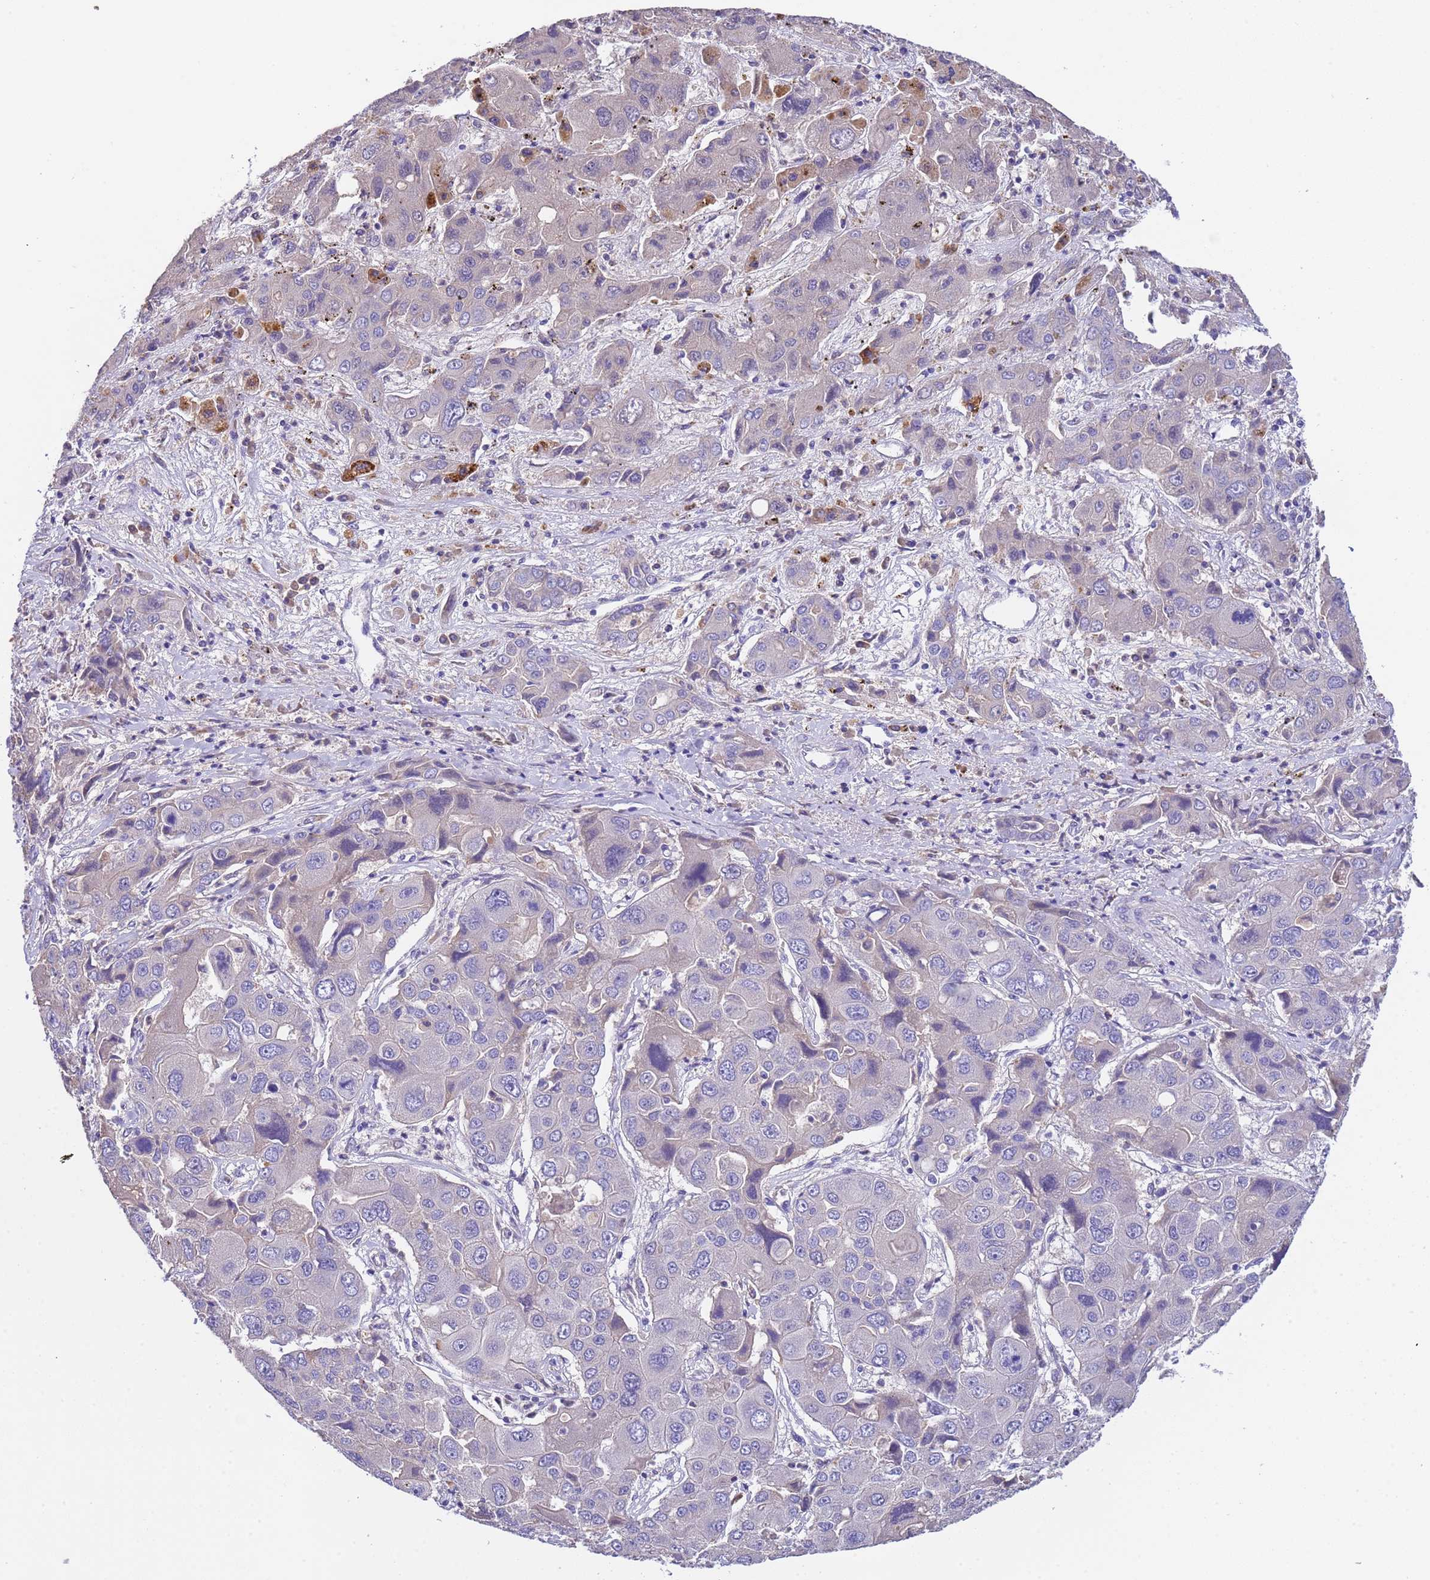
{"staining": {"intensity": "negative", "quantity": "none", "location": "none"}, "tissue": "liver cancer", "cell_type": "Tumor cells", "image_type": "cancer", "snomed": [{"axis": "morphology", "description": "Cholangiocarcinoma"}, {"axis": "topography", "description": "Liver"}], "caption": "This is an IHC image of liver cancer. There is no staining in tumor cells.", "gene": "SLC24A3", "patient": {"sex": "male", "age": 67}}